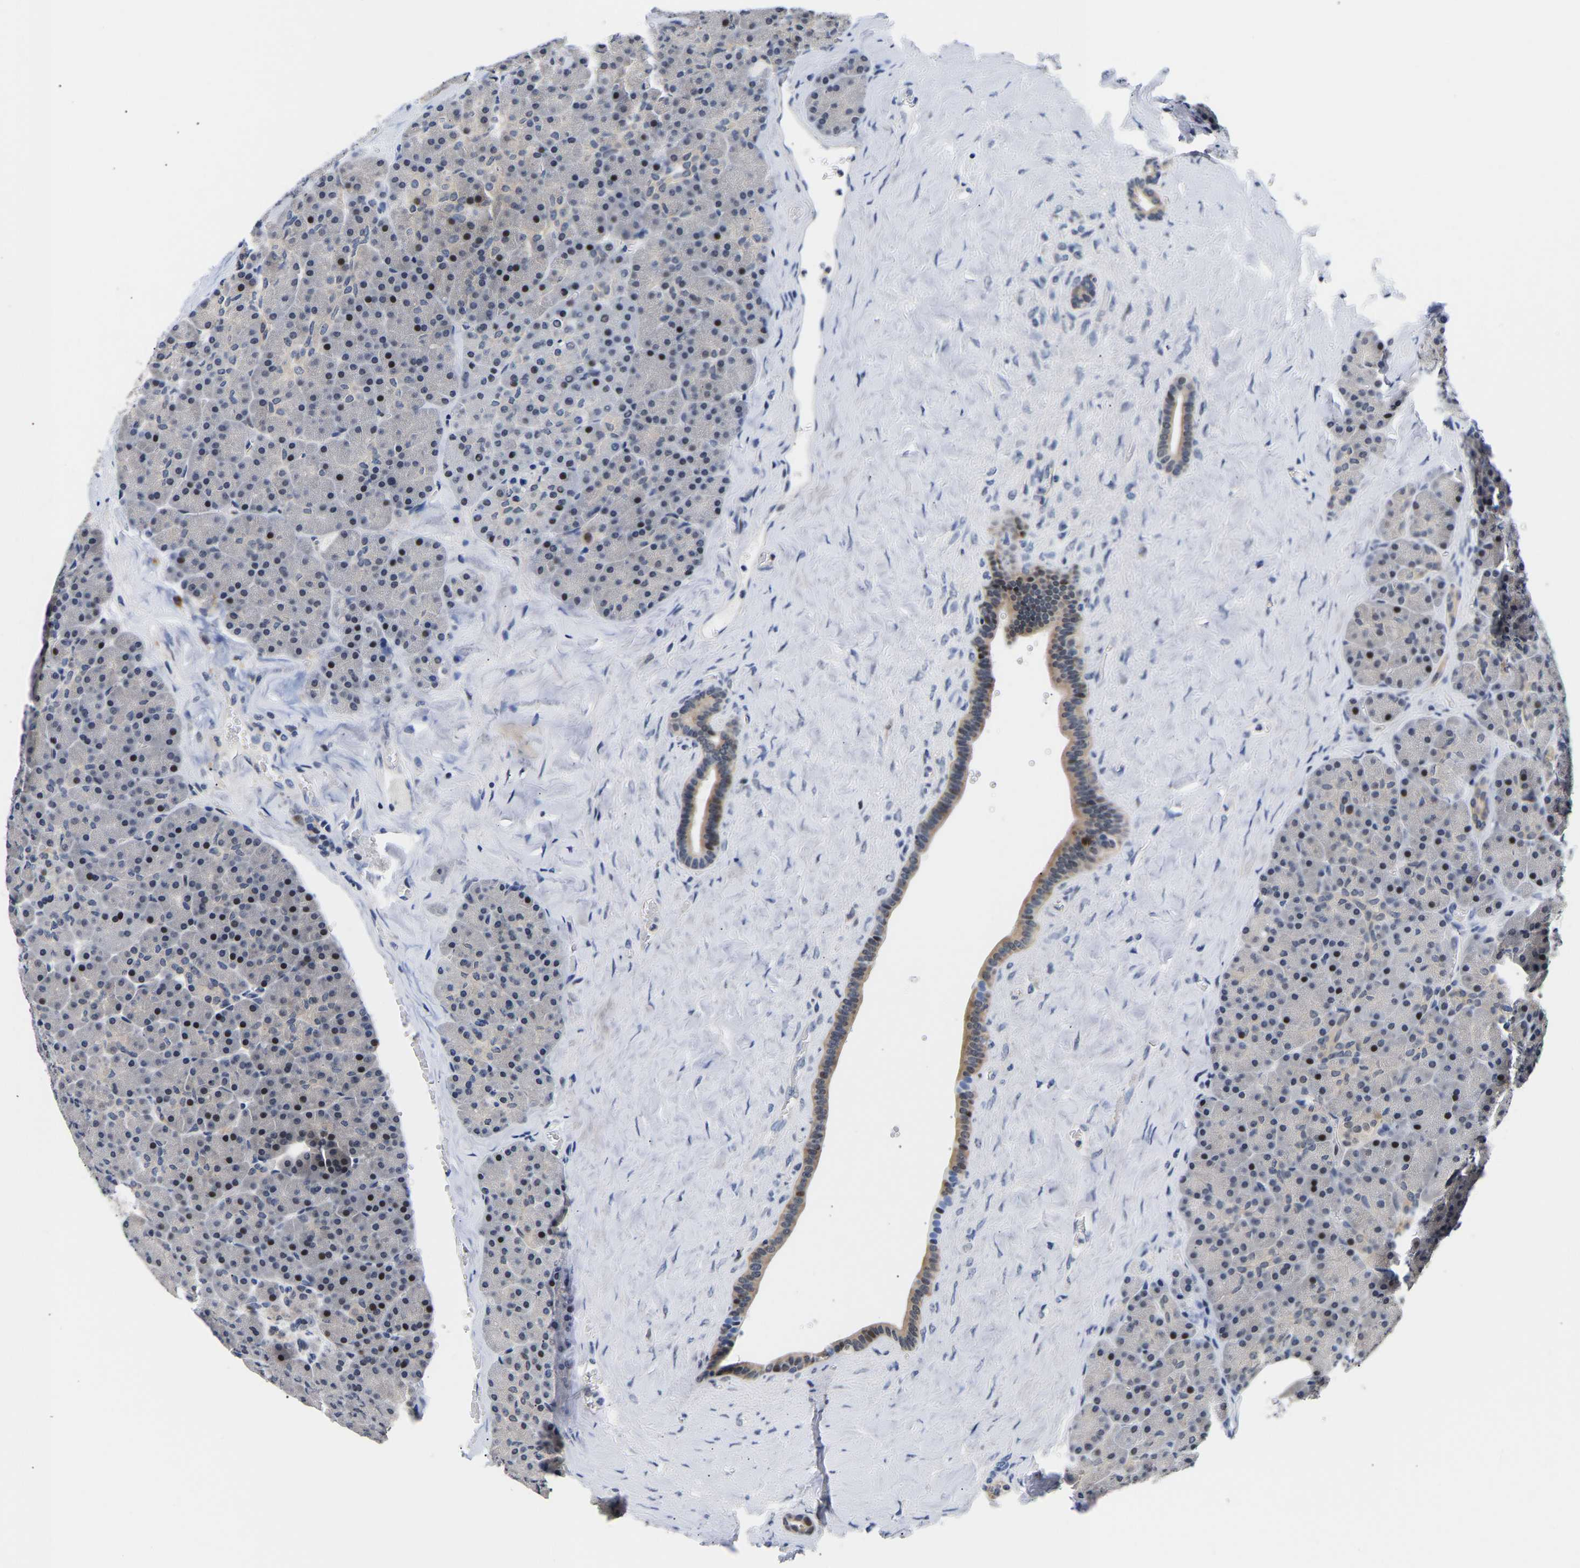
{"staining": {"intensity": "strong", "quantity": "<25%", "location": "nuclear"}, "tissue": "pancreas", "cell_type": "Exocrine glandular cells", "image_type": "normal", "snomed": [{"axis": "morphology", "description": "Normal tissue, NOS"}, {"axis": "morphology", "description": "Carcinoid, malignant, NOS"}, {"axis": "topography", "description": "Pancreas"}], "caption": "Unremarkable pancreas shows strong nuclear expression in approximately <25% of exocrine glandular cells, visualized by immunohistochemistry. (Brightfield microscopy of DAB IHC at high magnification).", "gene": "PTRHD1", "patient": {"sex": "female", "age": 35}}